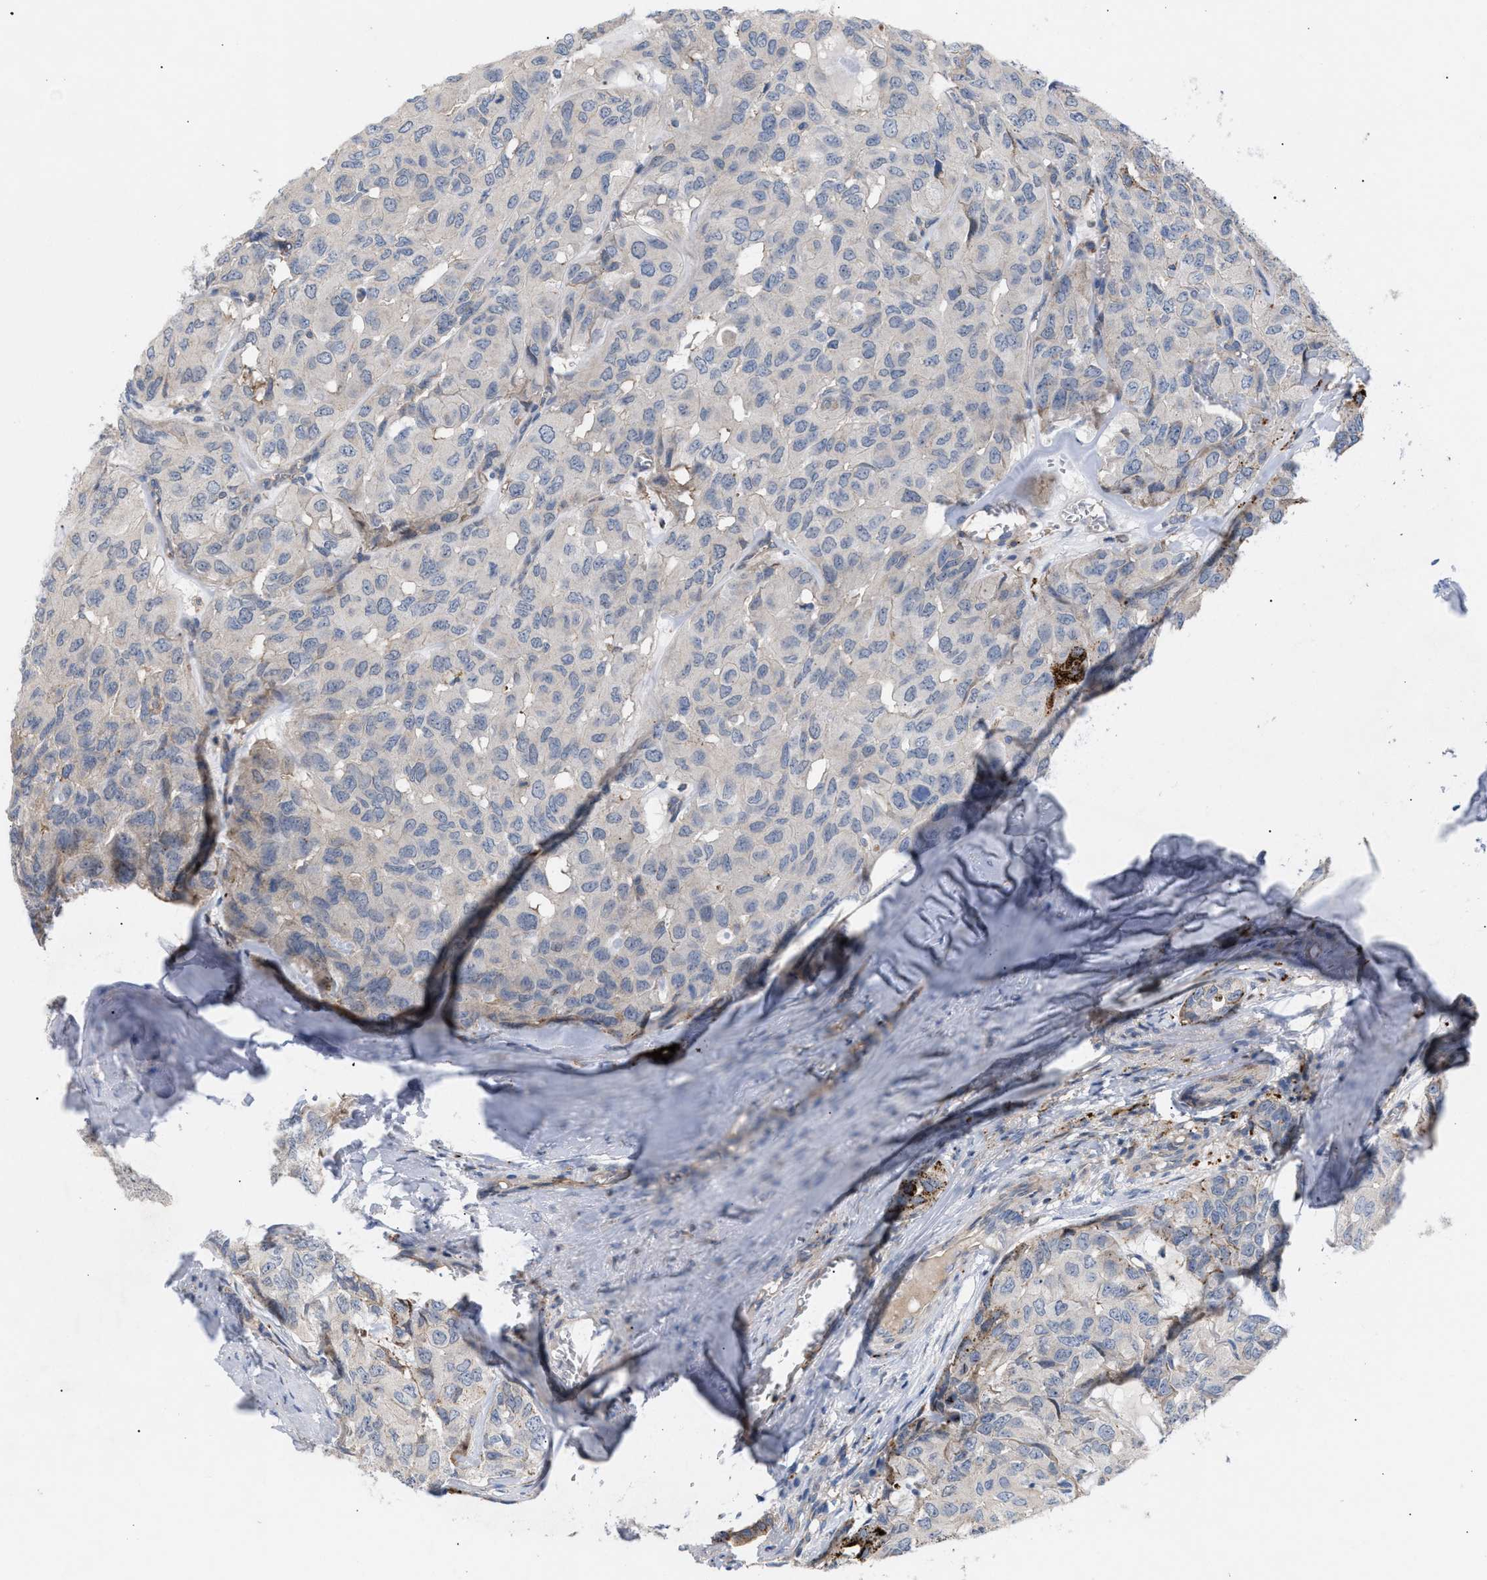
{"staining": {"intensity": "weak", "quantity": "<25%", "location": "cytoplasmic/membranous"}, "tissue": "head and neck cancer", "cell_type": "Tumor cells", "image_type": "cancer", "snomed": [{"axis": "morphology", "description": "Adenocarcinoma, NOS"}, {"axis": "topography", "description": "Salivary gland, NOS"}, {"axis": "topography", "description": "Head-Neck"}], "caption": "Tumor cells show no significant expression in head and neck cancer (adenocarcinoma).", "gene": "MBTD1", "patient": {"sex": "female", "age": 76}}